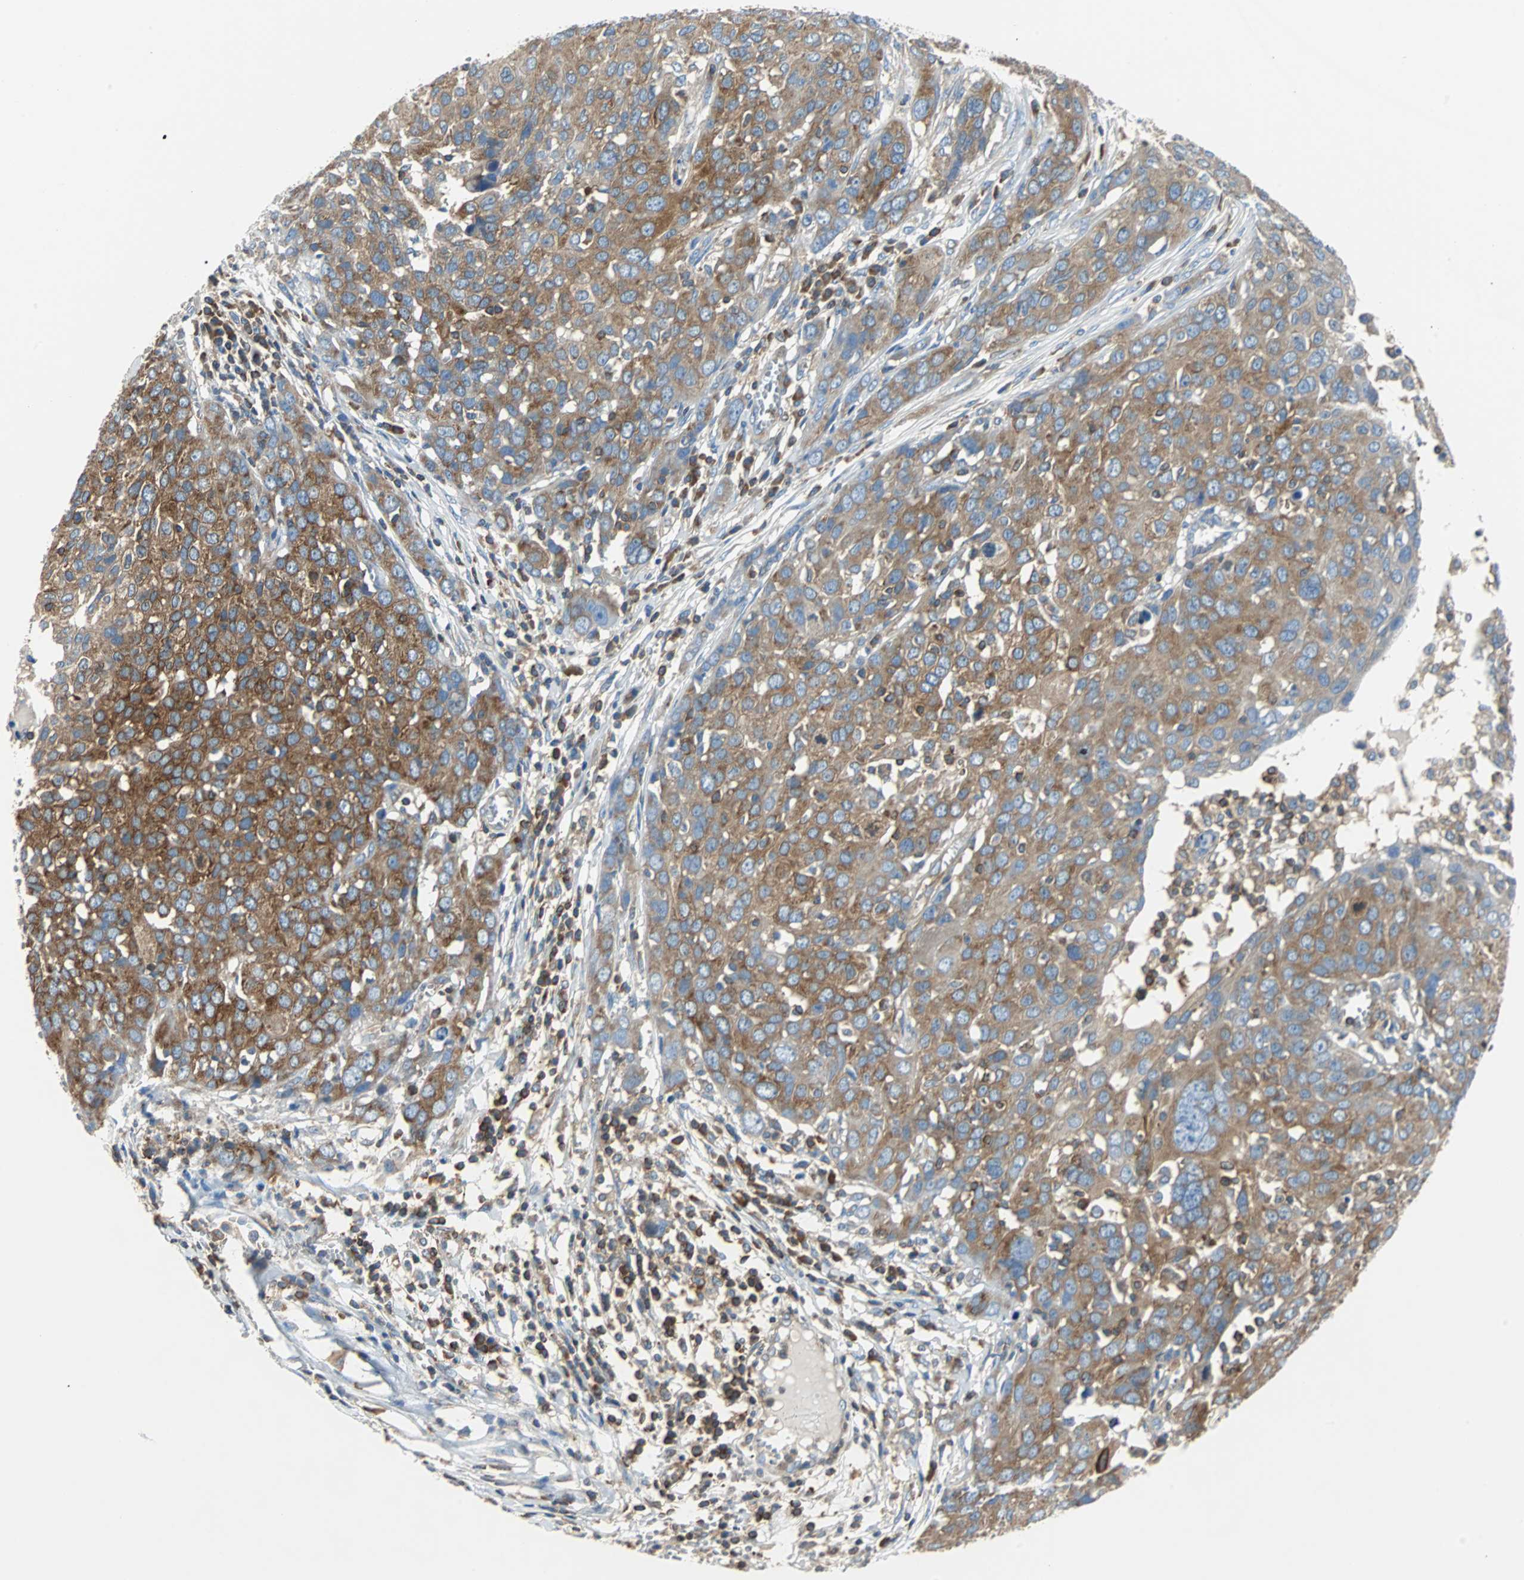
{"staining": {"intensity": "moderate", "quantity": ">75%", "location": "cytoplasmic/membranous"}, "tissue": "ovarian cancer", "cell_type": "Tumor cells", "image_type": "cancer", "snomed": [{"axis": "morphology", "description": "Carcinoma, endometroid"}, {"axis": "topography", "description": "Ovary"}], "caption": "Tumor cells reveal medium levels of moderate cytoplasmic/membranous positivity in approximately >75% of cells in human ovarian cancer. (DAB IHC, brown staining for protein, blue staining for nuclei).", "gene": "TSC22D4", "patient": {"sex": "female", "age": 50}}